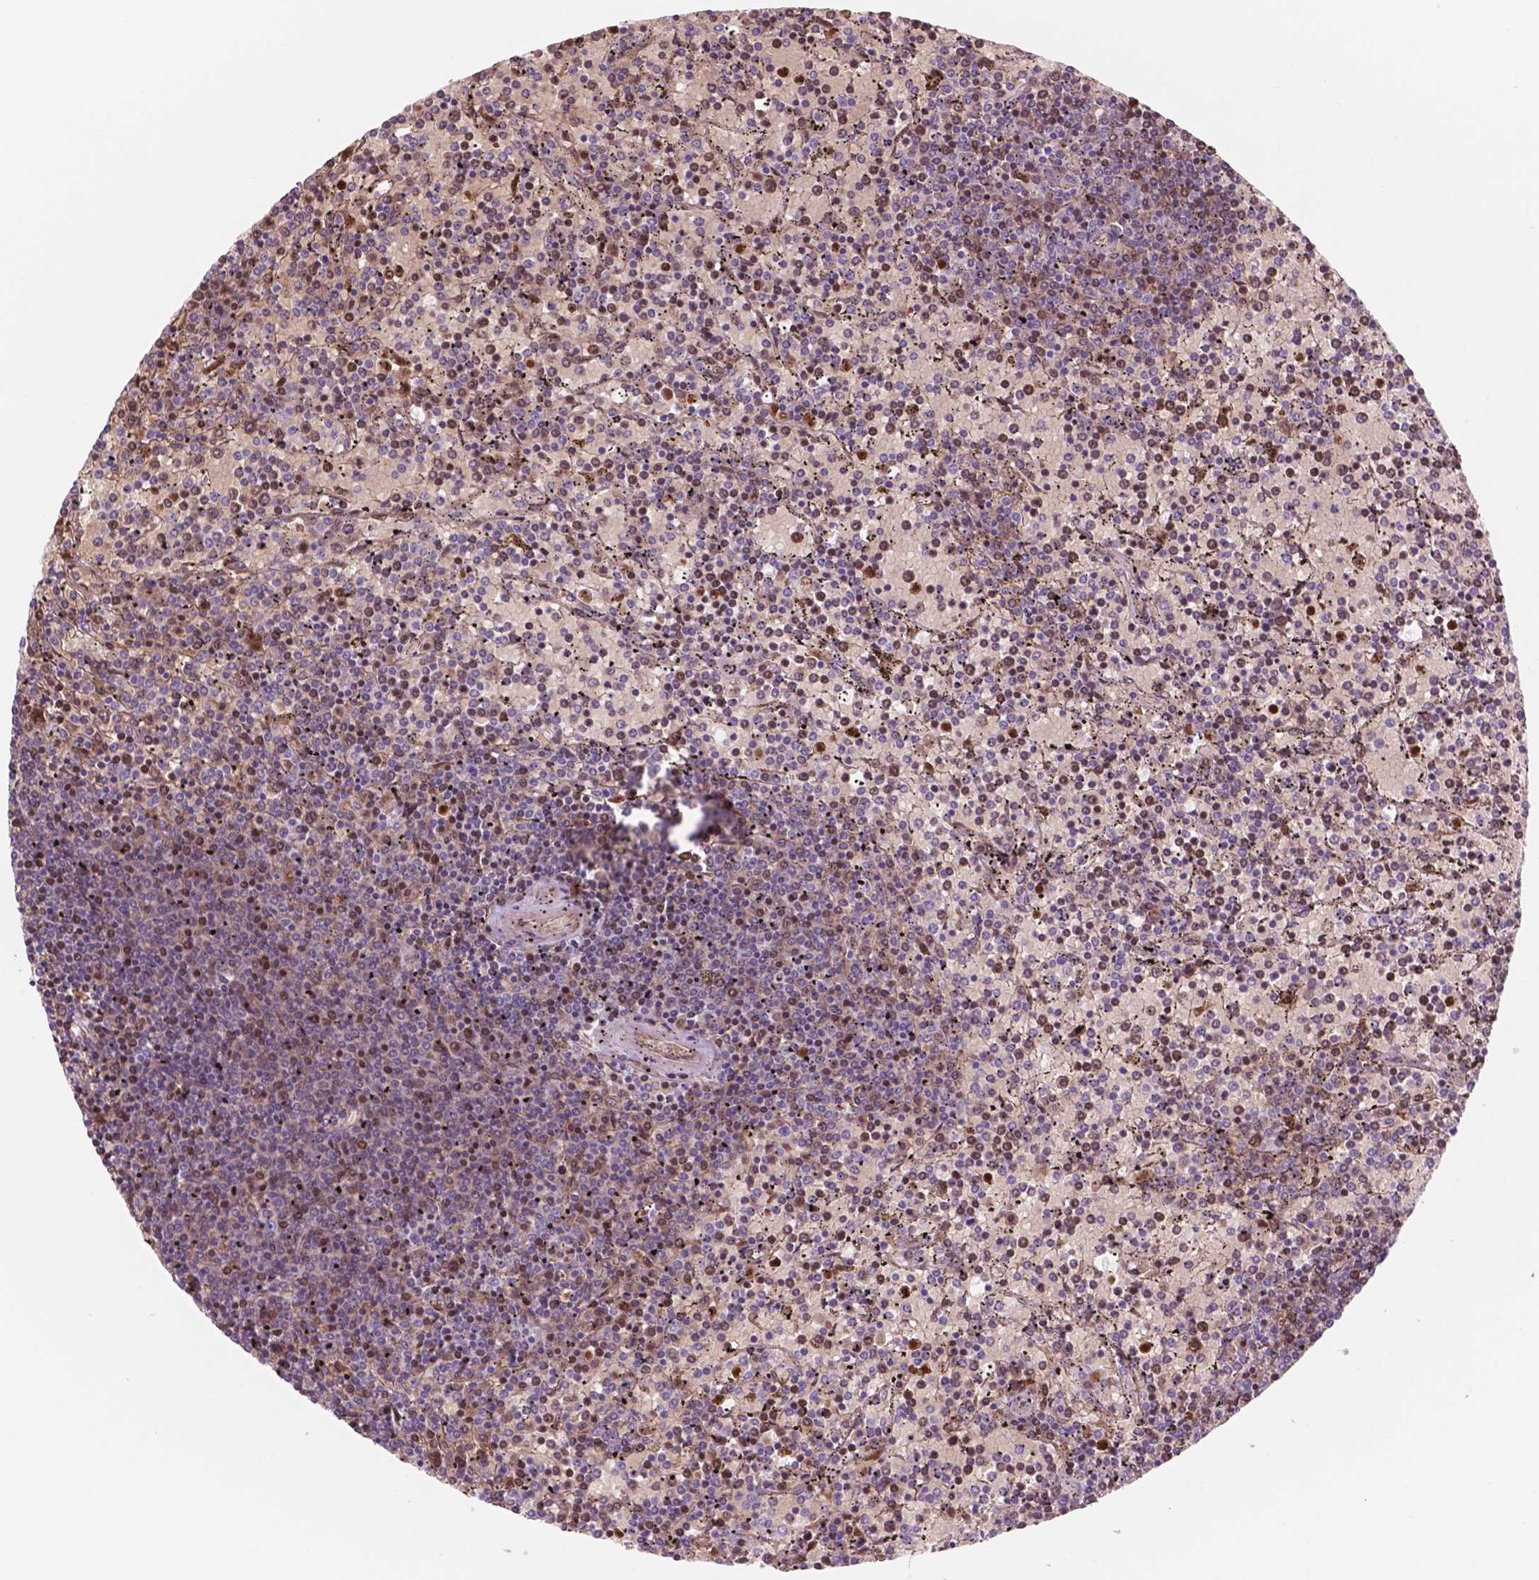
{"staining": {"intensity": "moderate", "quantity": "25%-75%", "location": "cytoplasmic/membranous"}, "tissue": "lymphoma", "cell_type": "Tumor cells", "image_type": "cancer", "snomed": [{"axis": "morphology", "description": "Malignant lymphoma, non-Hodgkin's type, Low grade"}, {"axis": "topography", "description": "Spleen"}], "caption": "Immunohistochemical staining of human low-grade malignant lymphoma, non-Hodgkin's type demonstrates moderate cytoplasmic/membranous protein expression in about 25%-75% of tumor cells.", "gene": "RND3", "patient": {"sex": "female", "age": 77}}